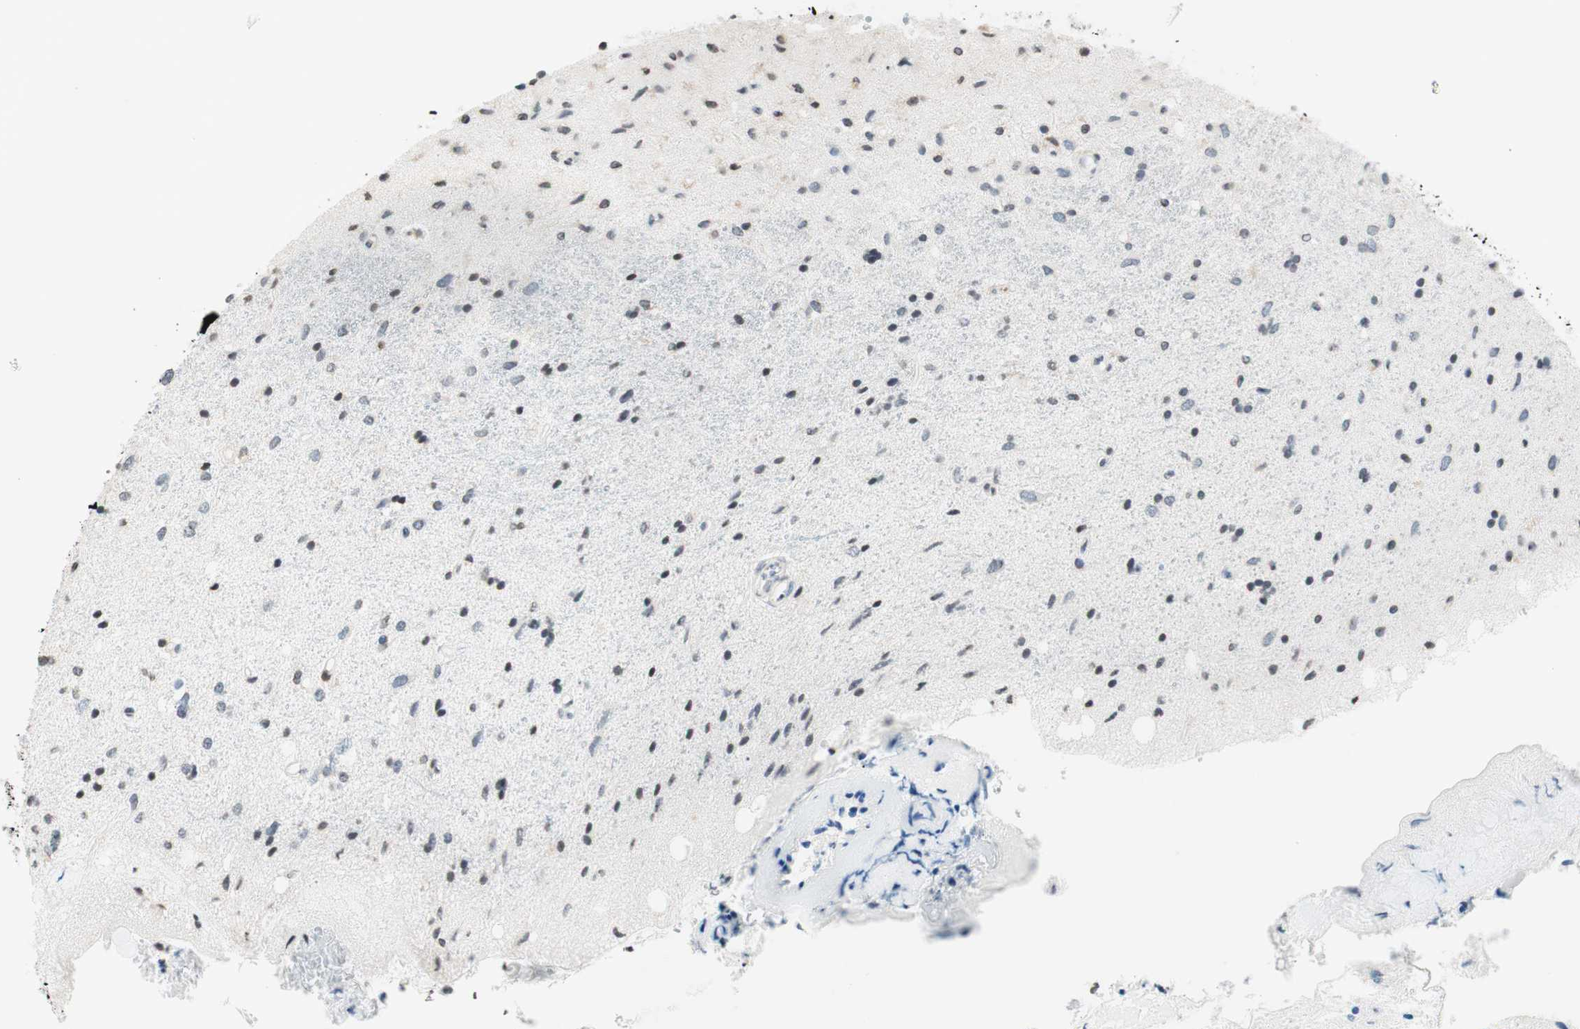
{"staining": {"intensity": "weak", "quantity": "<25%", "location": "nuclear"}, "tissue": "glioma", "cell_type": "Tumor cells", "image_type": "cancer", "snomed": [{"axis": "morphology", "description": "Glioma, malignant, Low grade"}, {"axis": "topography", "description": "Brain"}], "caption": "Micrograph shows no protein positivity in tumor cells of malignant glioma (low-grade) tissue.", "gene": "WIPF1", "patient": {"sex": "male", "age": 77}}